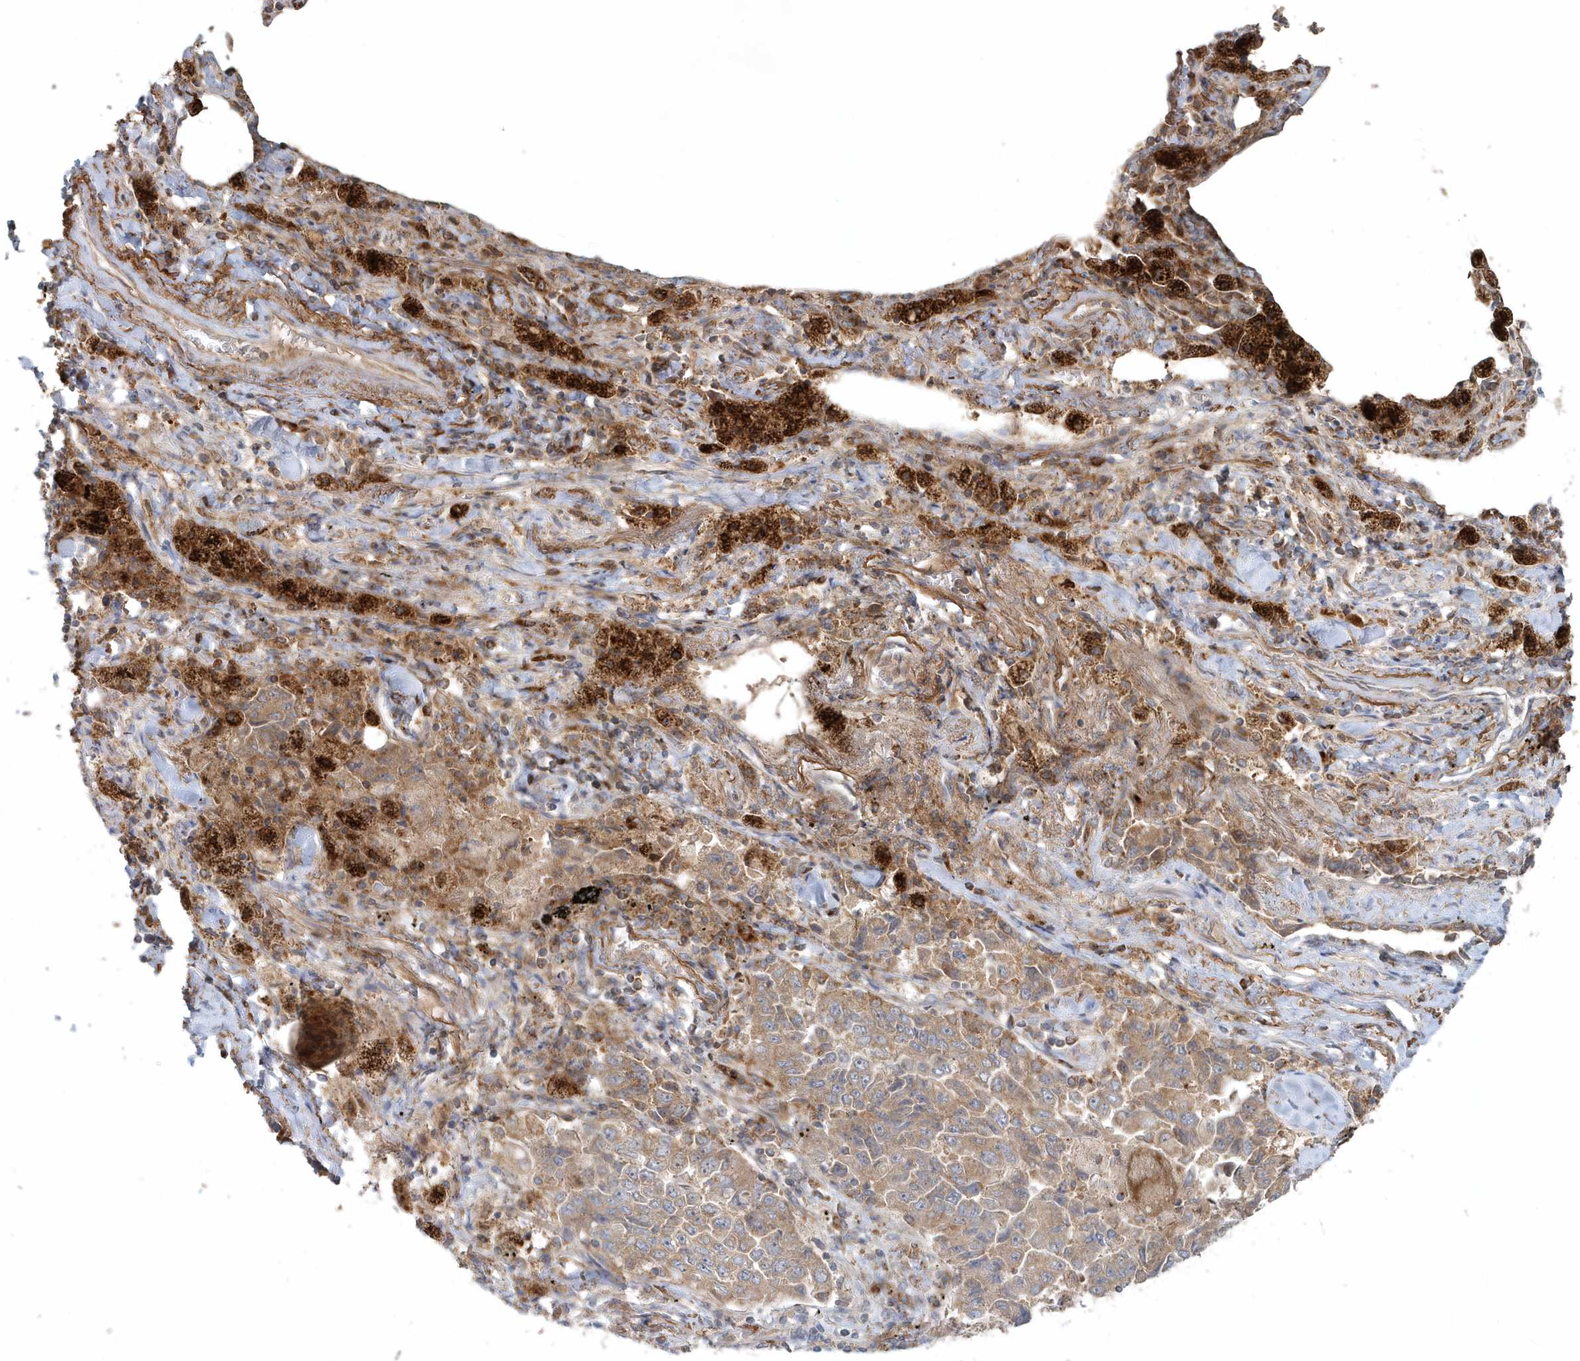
{"staining": {"intensity": "moderate", "quantity": ">75%", "location": "cytoplasmic/membranous"}, "tissue": "lung cancer", "cell_type": "Tumor cells", "image_type": "cancer", "snomed": [{"axis": "morphology", "description": "Adenocarcinoma, NOS"}, {"axis": "topography", "description": "Lung"}], "caption": "Lung adenocarcinoma tissue exhibits moderate cytoplasmic/membranous staining in approximately >75% of tumor cells, visualized by immunohistochemistry. (brown staining indicates protein expression, while blue staining denotes nuclei).", "gene": "MMUT", "patient": {"sex": "female", "age": 51}}